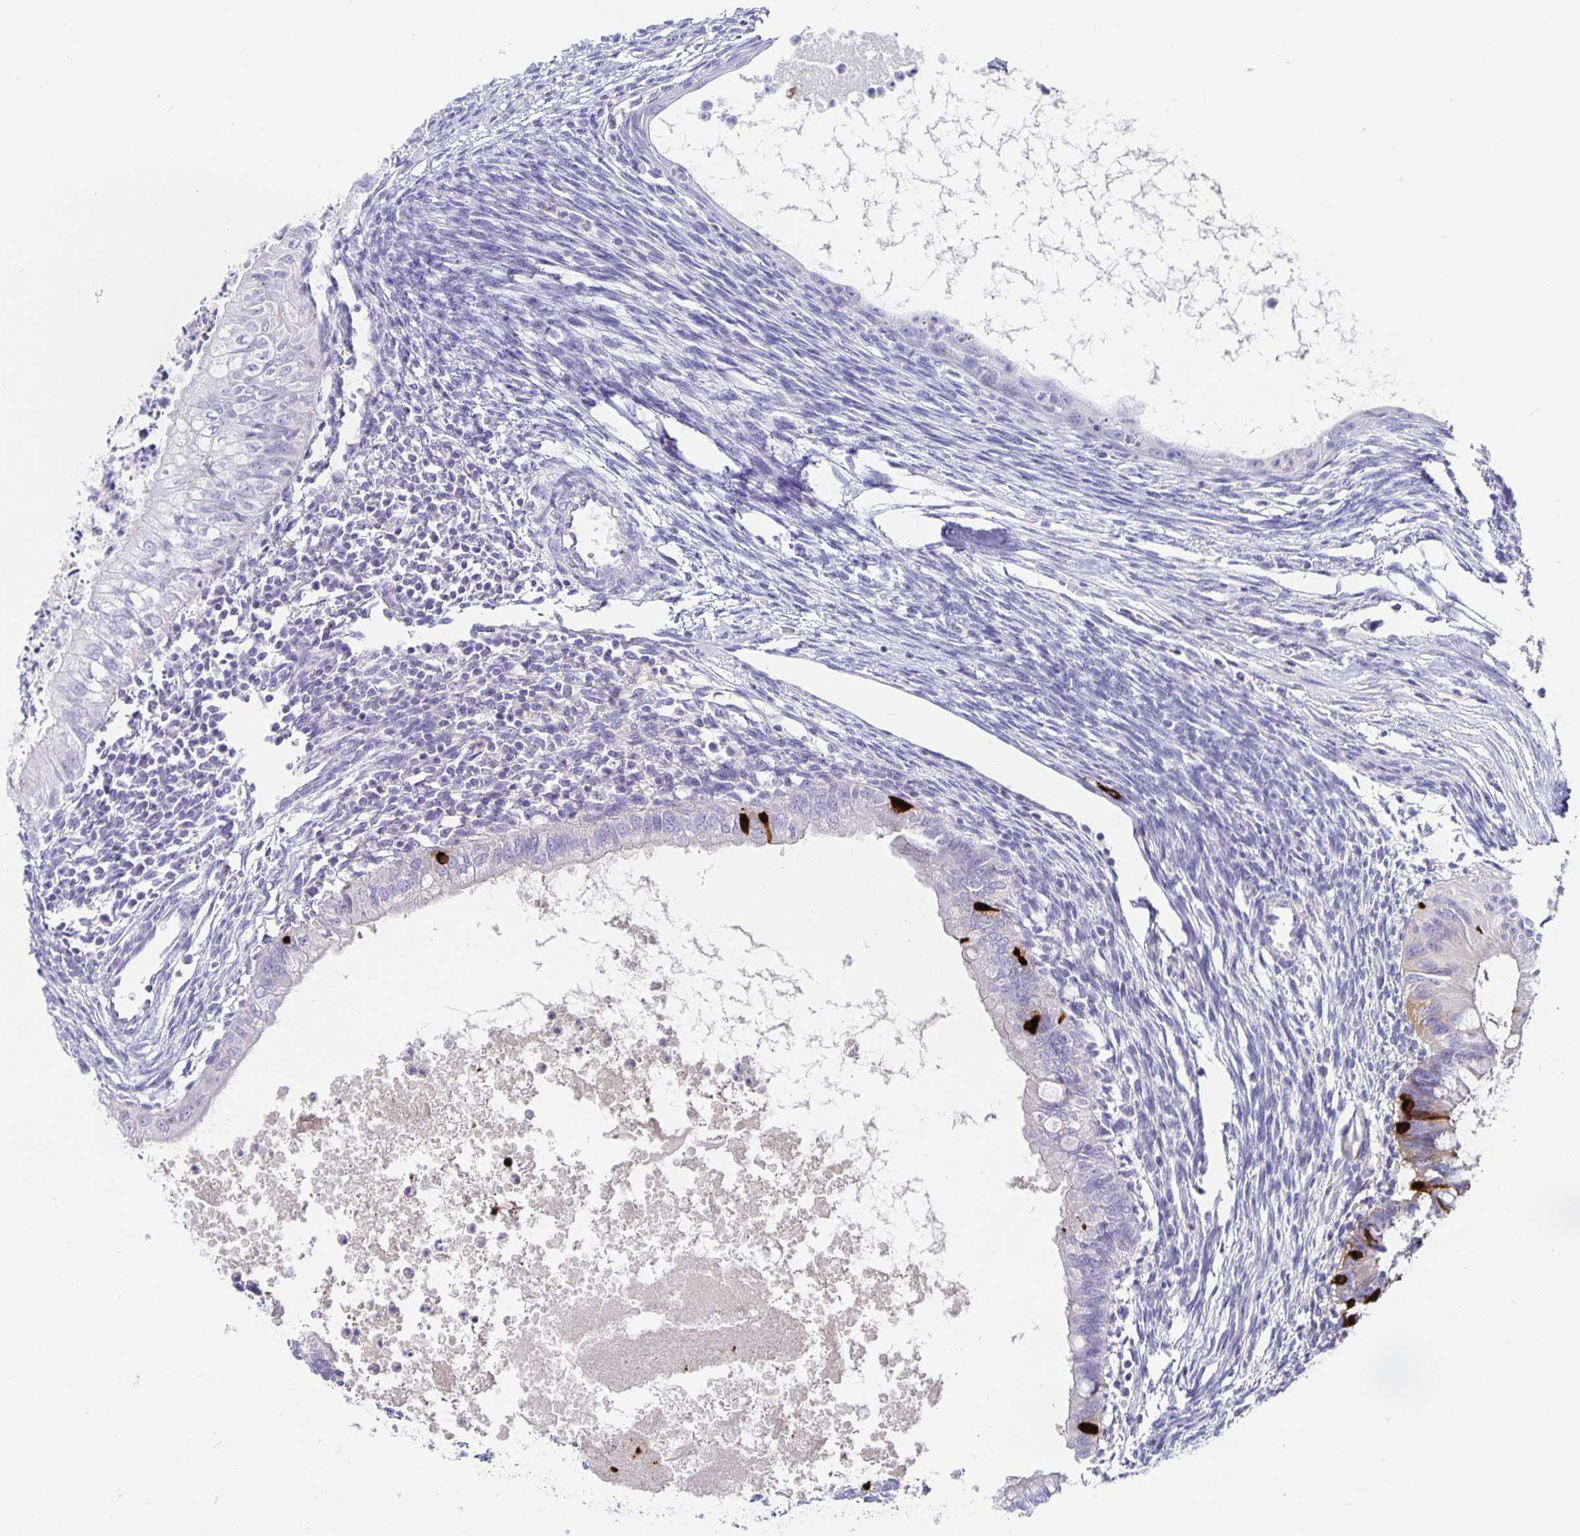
{"staining": {"intensity": "strong", "quantity": "<25%", "location": "cytoplasmic/membranous"}, "tissue": "testis cancer", "cell_type": "Tumor cells", "image_type": "cancer", "snomed": [{"axis": "morphology", "description": "Carcinoma, Embryonal, NOS"}, {"axis": "topography", "description": "Testis"}], "caption": "Immunohistochemistry histopathology image of embryonal carcinoma (testis) stained for a protein (brown), which displays medium levels of strong cytoplasmic/membranous positivity in about <25% of tumor cells.", "gene": "CHGA", "patient": {"sex": "male", "age": 37}}